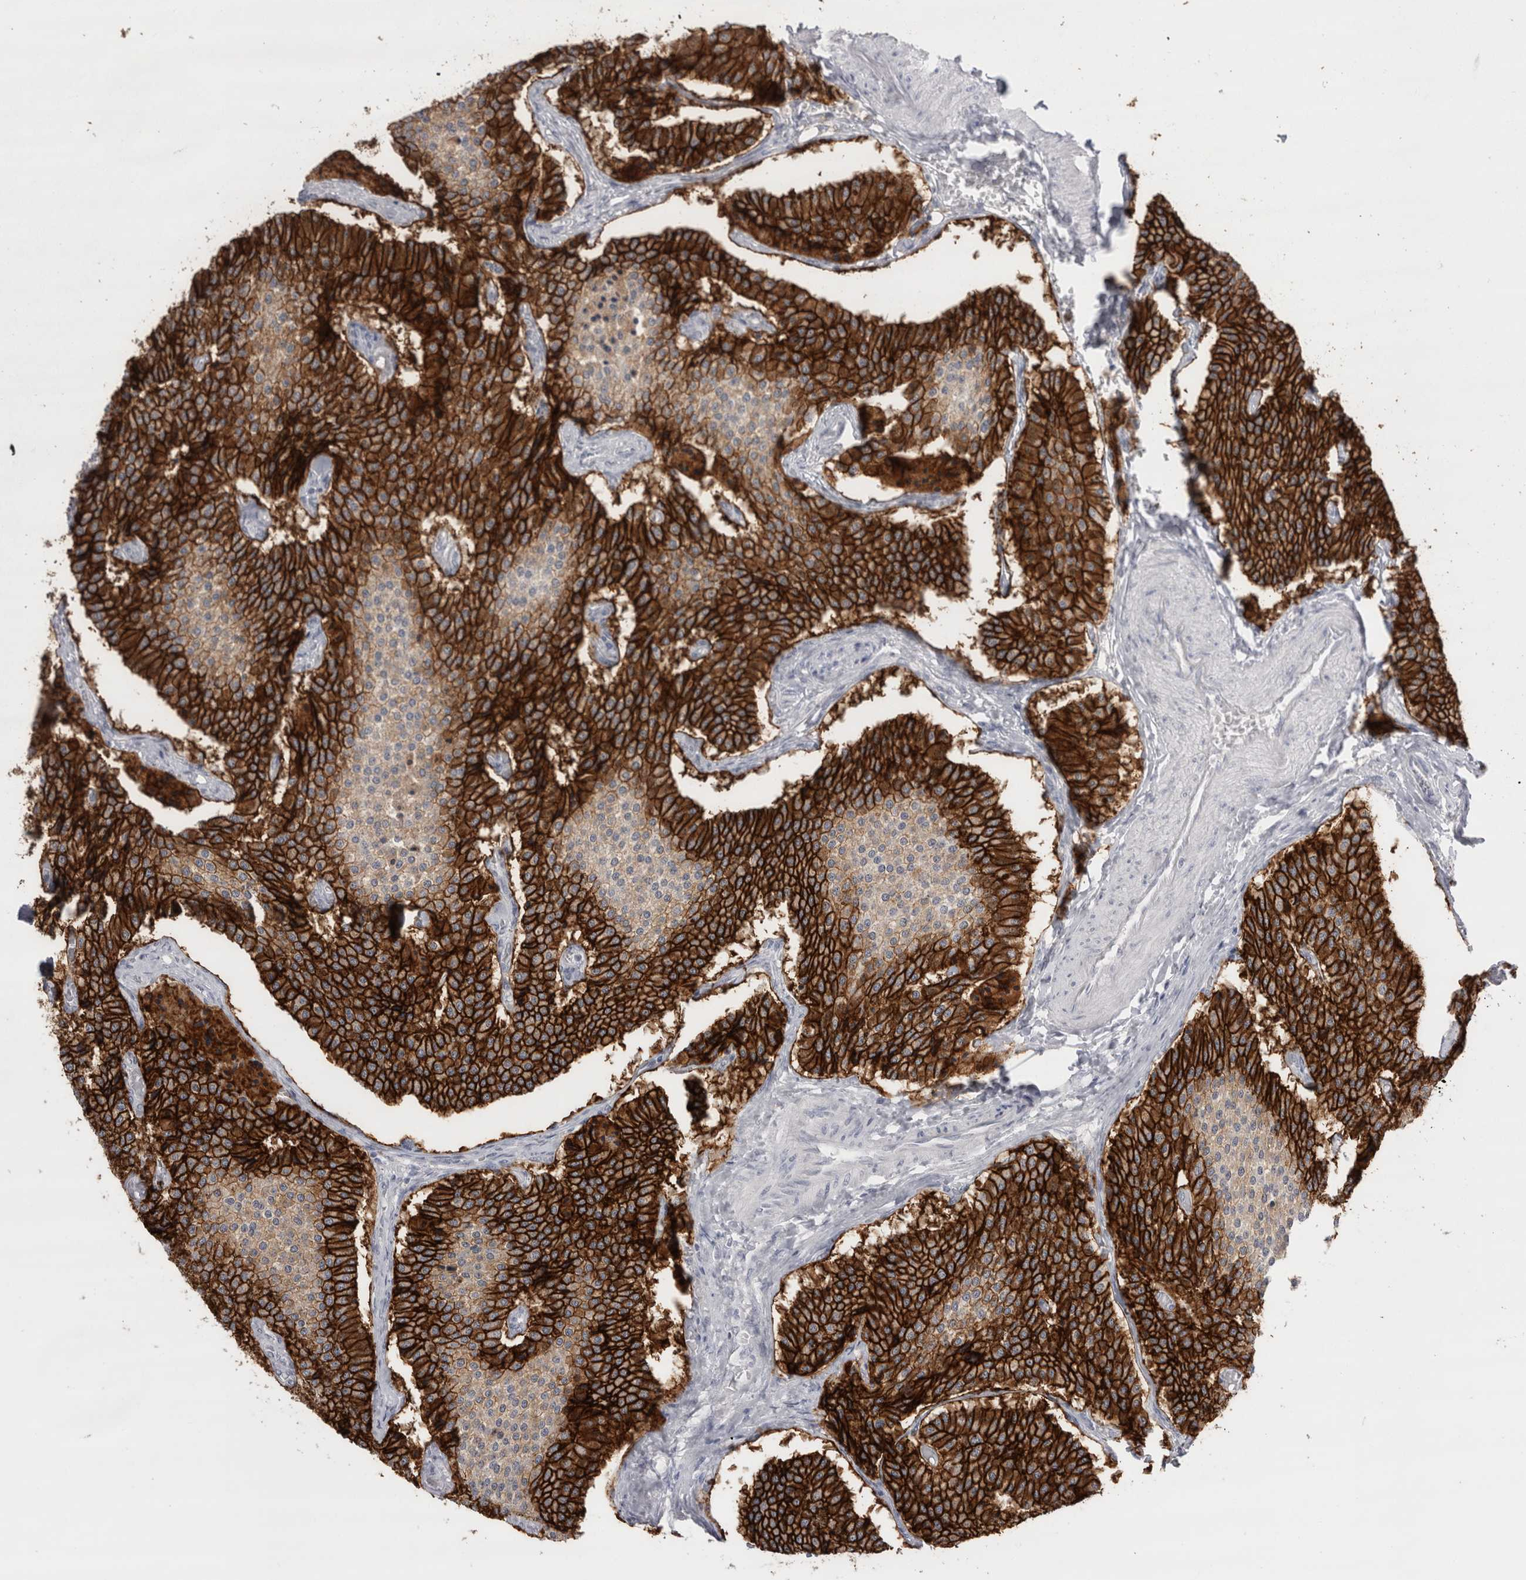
{"staining": {"intensity": "strong", "quantity": ">75%", "location": "cytoplasmic/membranous"}, "tissue": "carcinoid", "cell_type": "Tumor cells", "image_type": "cancer", "snomed": [{"axis": "morphology", "description": "Carcinoid, malignant, NOS"}, {"axis": "topography", "description": "Colon"}], "caption": "High-magnification brightfield microscopy of malignant carcinoid stained with DAB (3,3'-diaminobenzidine) (brown) and counterstained with hematoxylin (blue). tumor cells exhibit strong cytoplasmic/membranous staining is seen in approximately>75% of cells.", "gene": "CDH17", "patient": {"sex": "female", "age": 52}}